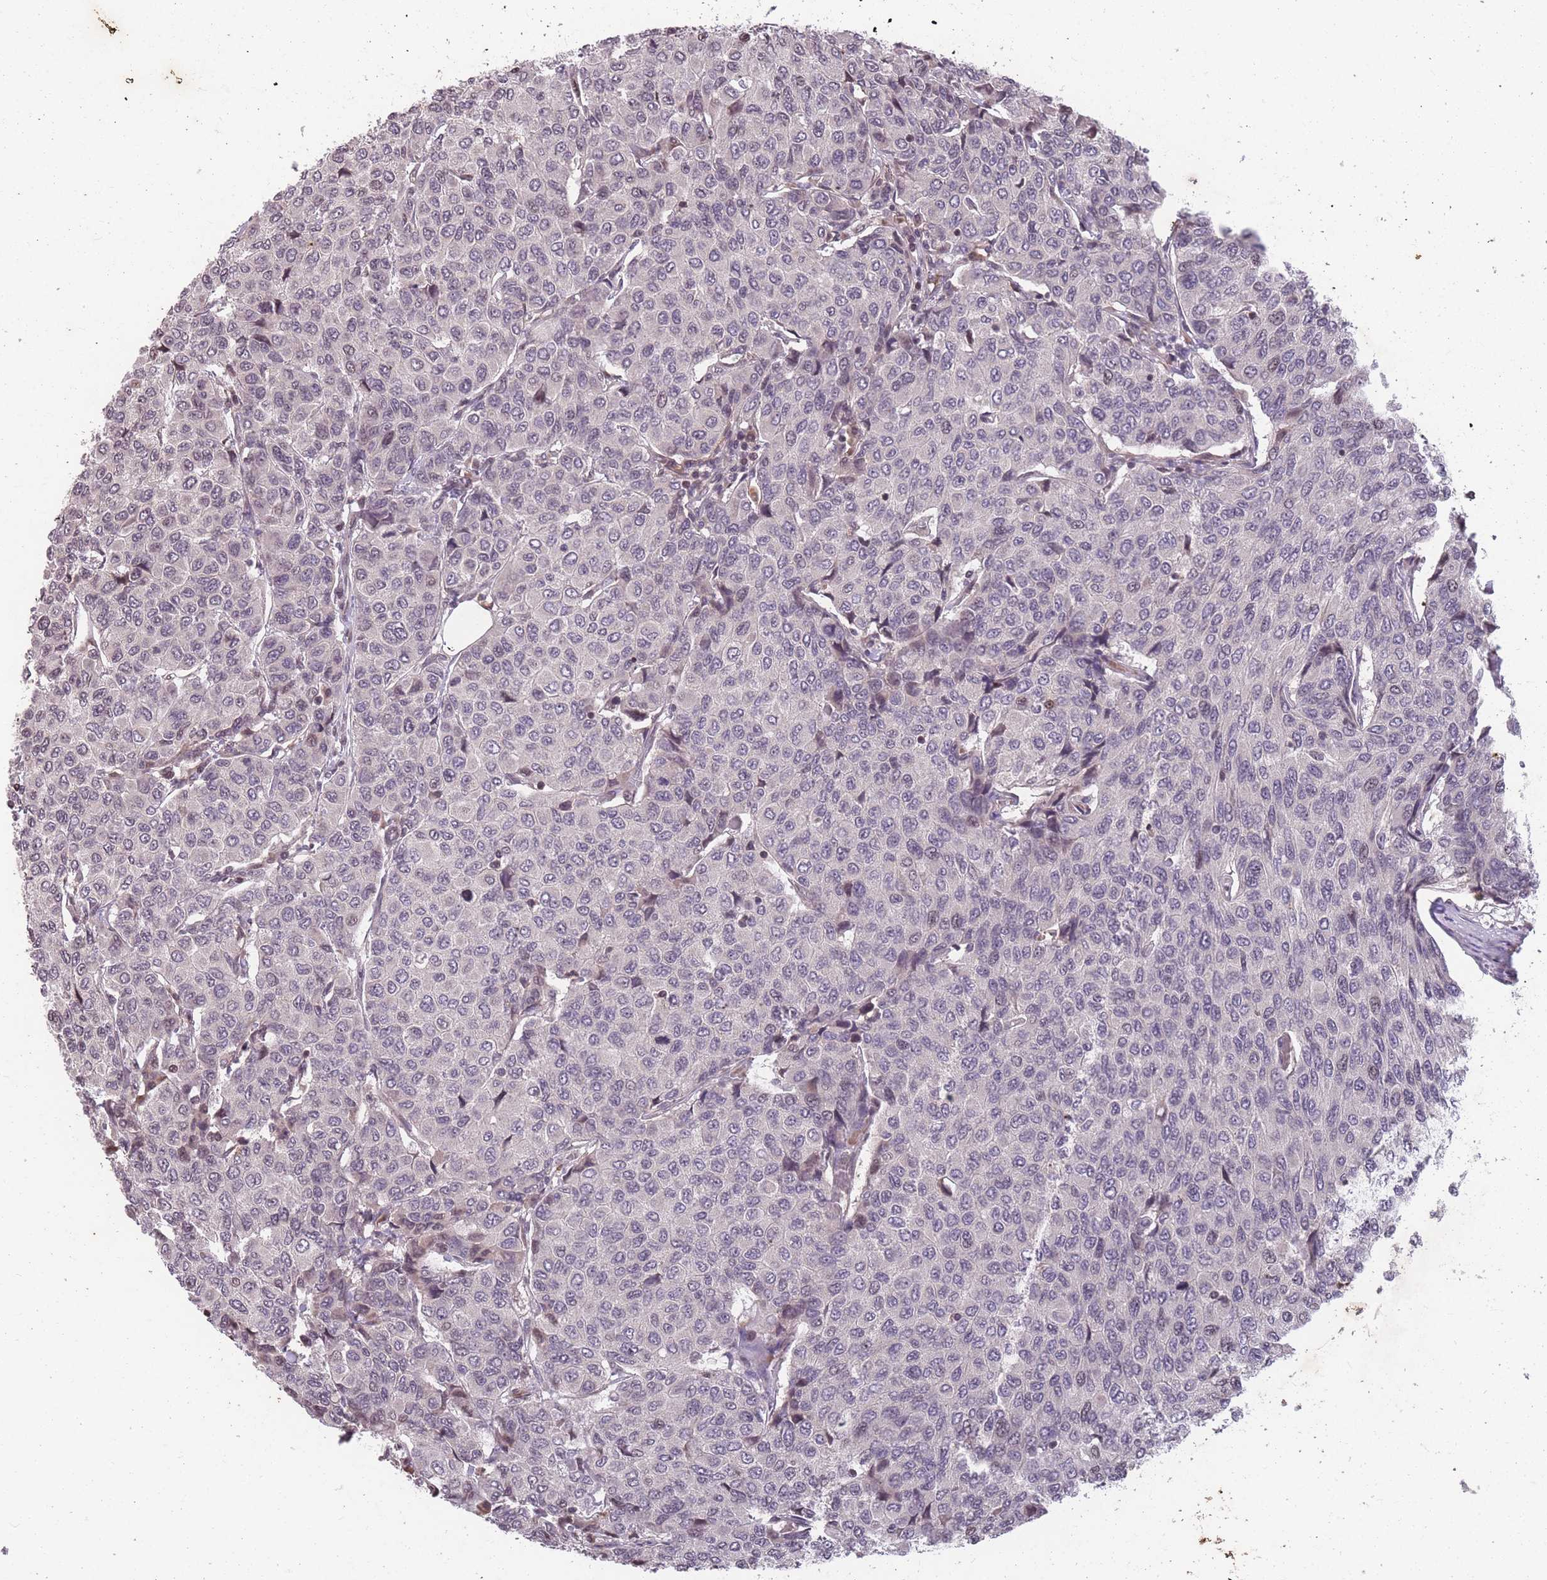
{"staining": {"intensity": "negative", "quantity": "none", "location": "none"}, "tissue": "breast cancer", "cell_type": "Tumor cells", "image_type": "cancer", "snomed": [{"axis": "morphology", "description": "Duct carcinoma"}, {"axis": "topography", "description": "Breast"}], "caption": "Immunohistochemistry (IHC) image of human breast infiltrating ductal carcinoma stained for a protein (brown), which reveals no staining in tumor cells. The staining was performed using DAB to visualize the protein expression in brown, while the nuclei were stained in blue with hematoxylin (Magnification: 20x).", "gene": "GGT5", "patient": {"sex": "female", "age": 55}}